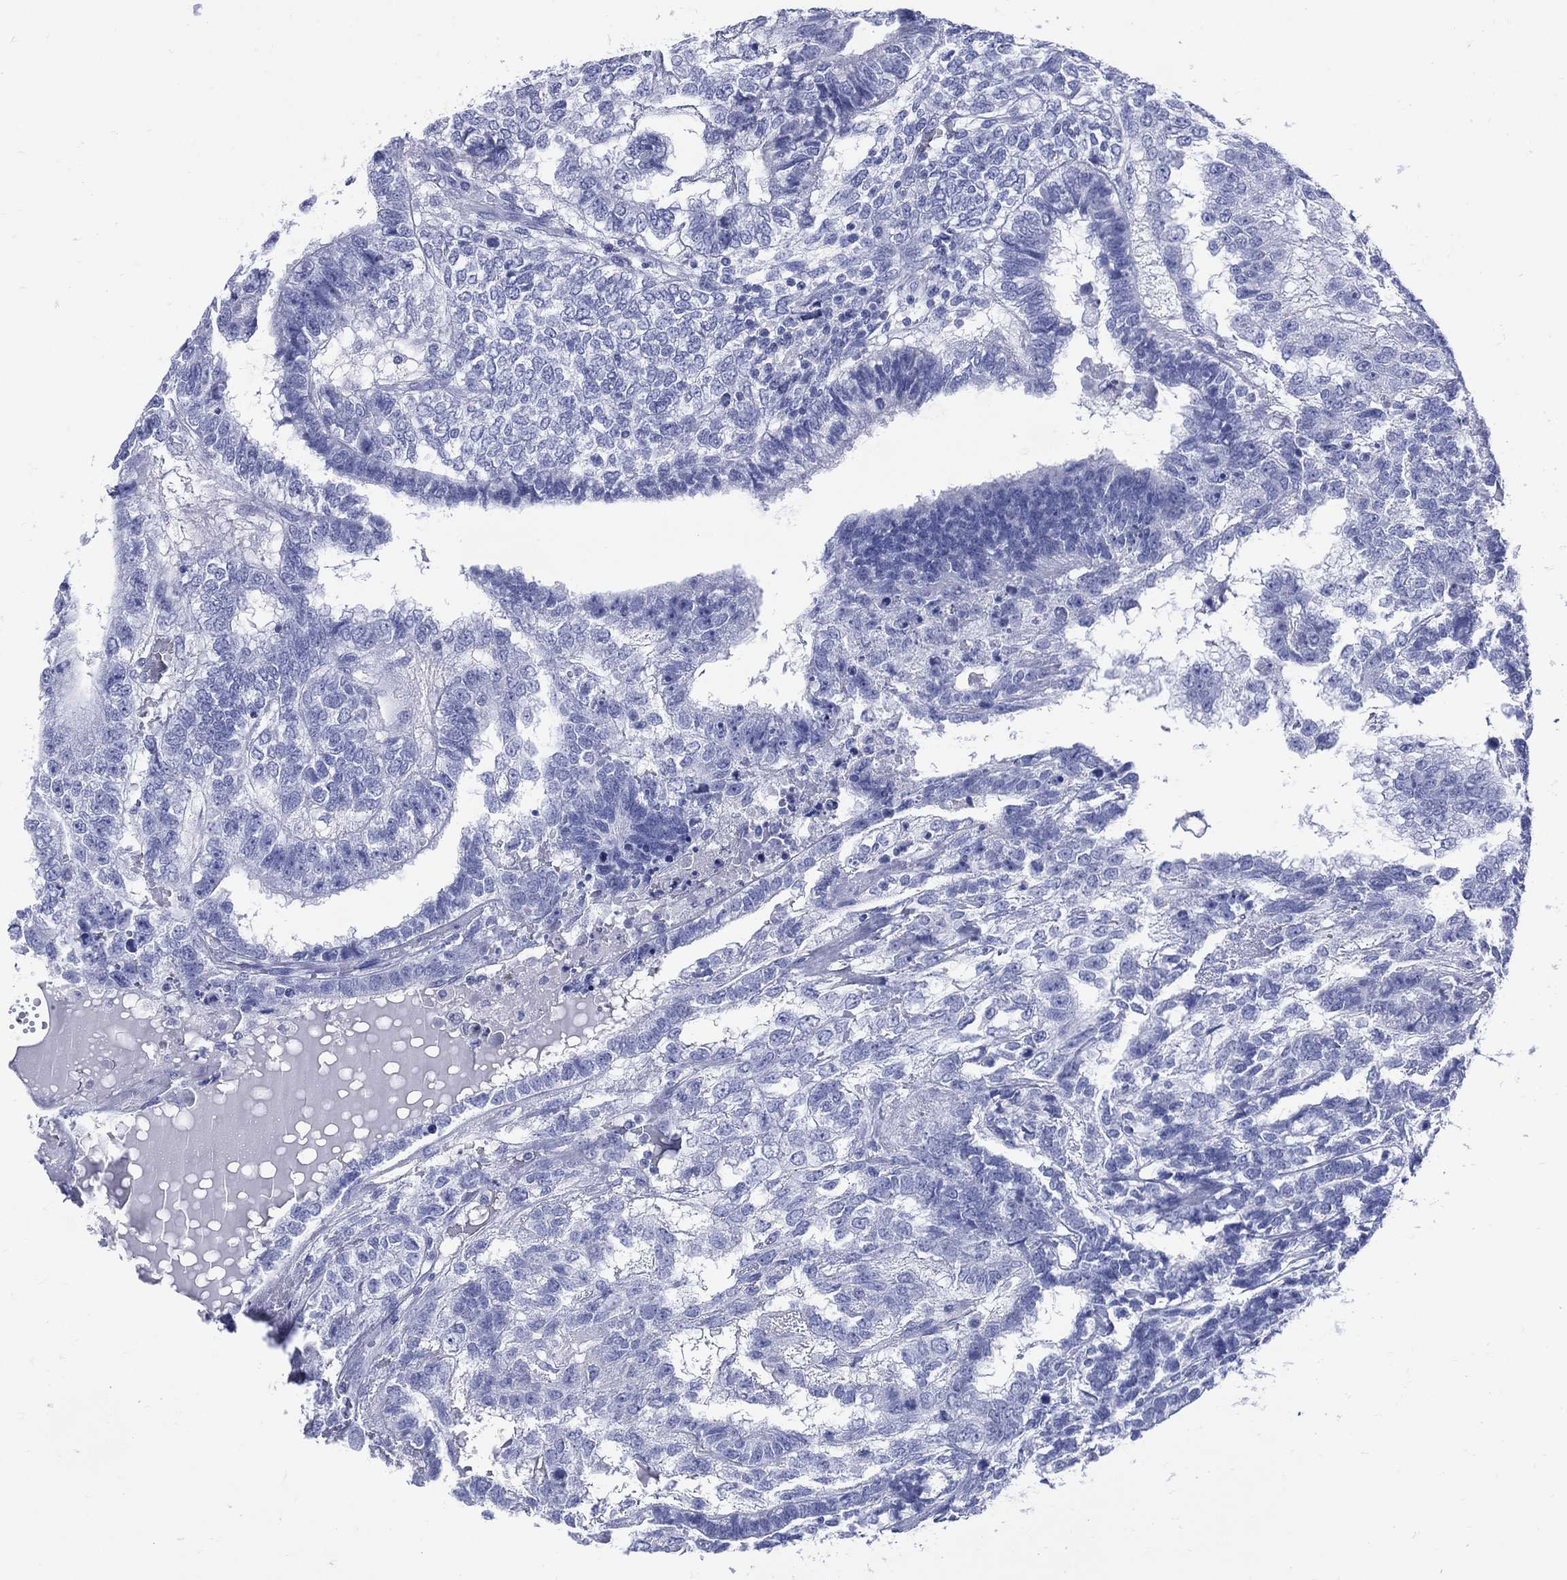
{"staining": {"intensity": "negative", "quantity": "none", "location": "none"}, "tissue": "testis cancer", "cell_type": "Tumor cells", "image_type": "cancer", "snomed": [{"axis": "morphology", "description": "Seminoma, NOS"}, {"axis": "morphology", "description": "Carcinoma, Embryonal, NOS"}, {"axis": "topography", "description": "Testis"}], "caption": "The IHC micrograph has no significant staining in tumor cells of embryonal carcinoma (testis) tissue.", "gene": "LRRD1", "patient": {"sex": "male", "age": 41}}